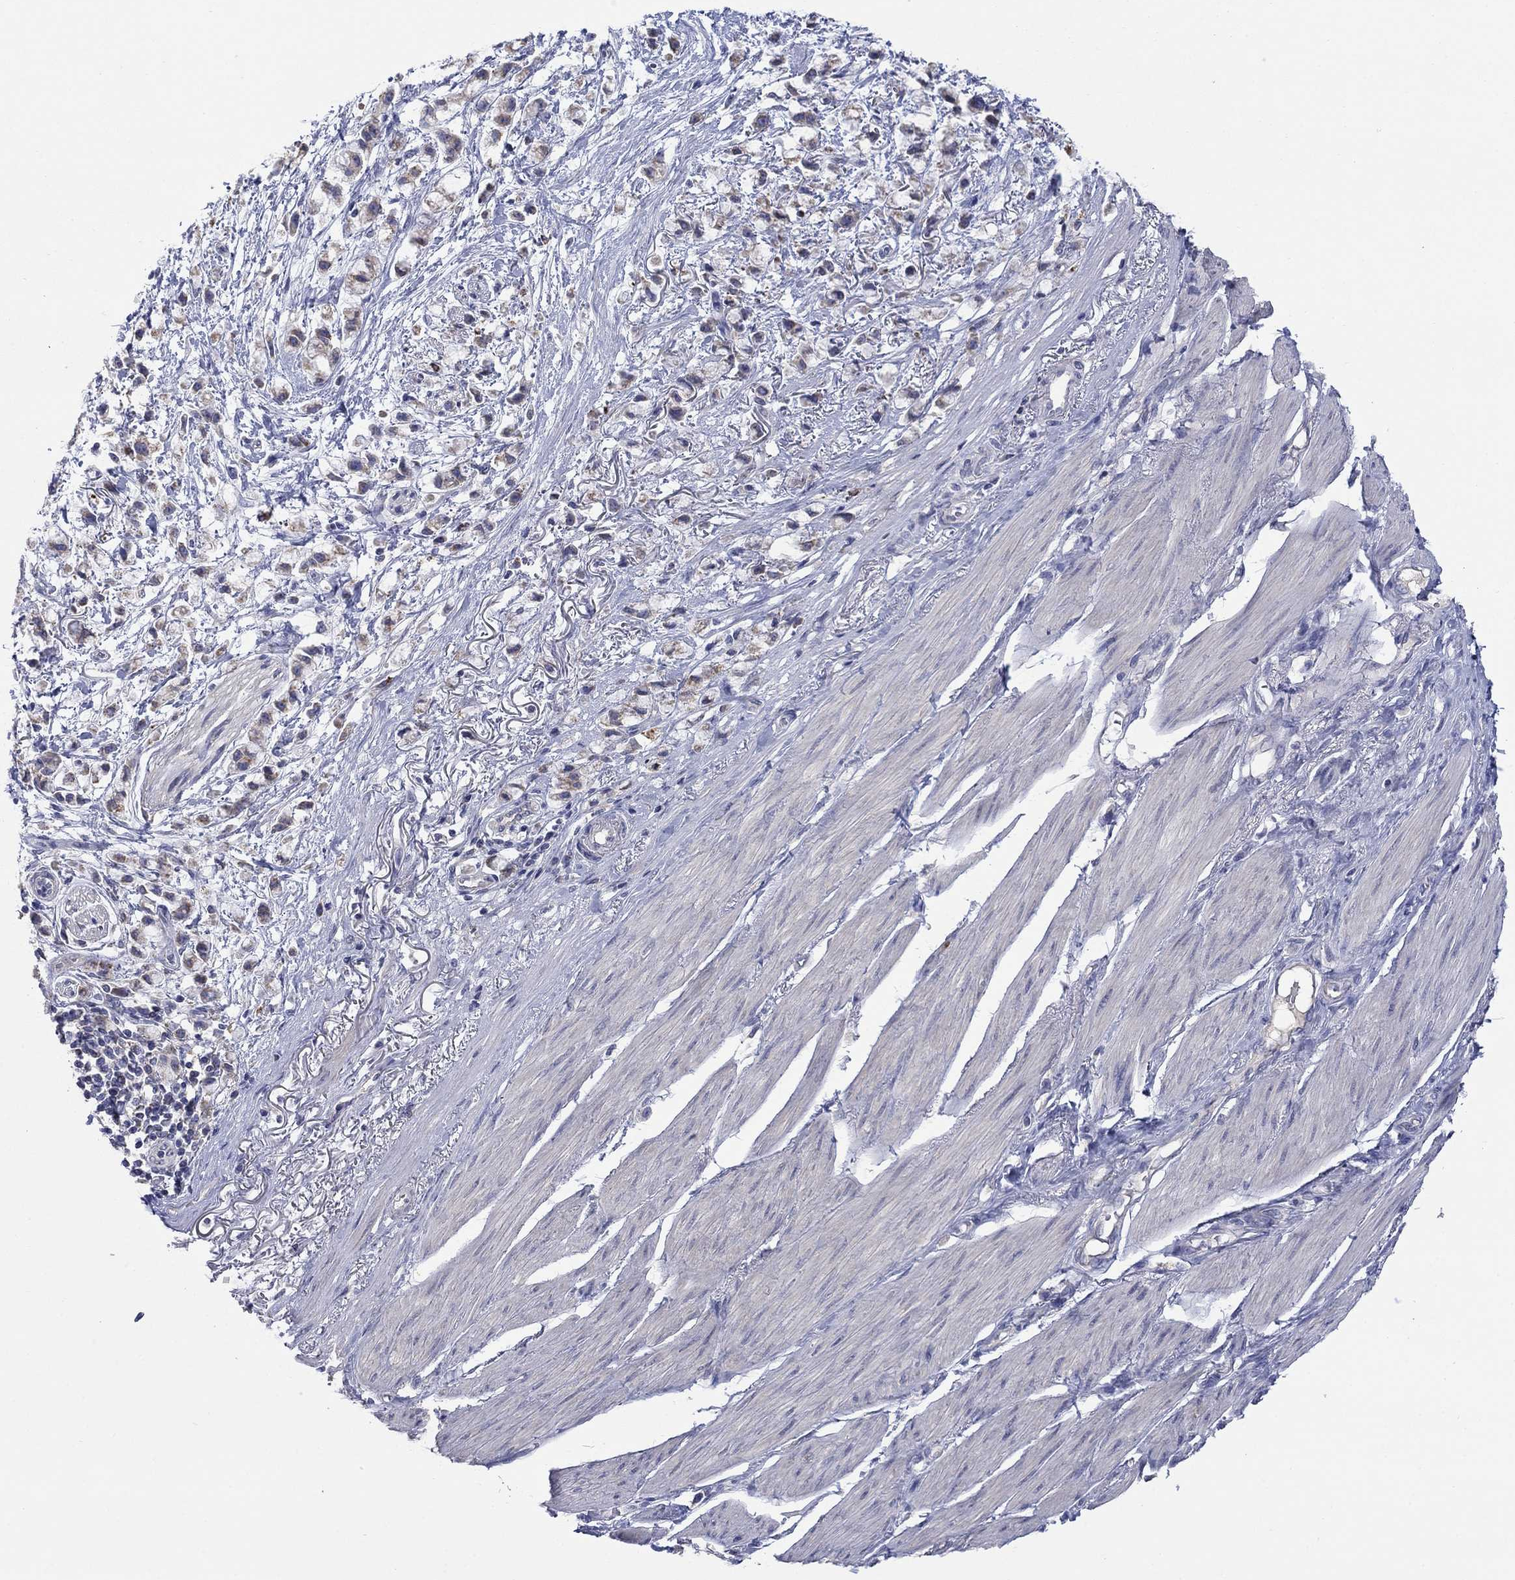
{"staining": {"intensity": "moderate", "quantity": ">75%", "location": "cytoplasmic/membranous"}, "tissue": "stomach cancer", "cell_type": "Tumor cells", "image_type": "cancer", "snomed": [{"axis": "morphology", "description": "Adenocarcinoma, NOS"}, {"axis": "topography", "description": "Stomach"}], "caption": "Immunohistochemistry micrograph of neoplastic tissue: human stomach adenocarcinoma stained using immunohistochemistry (IHC) demonstrates medium levels of moderate protein expression localized specifically in the cytoplasmic/membranous of tumor cells, appearing as a cytoplasmic/membranous brown color.", "gene": "CLVS1", "patient": {"sex": "female", "age": 81}}